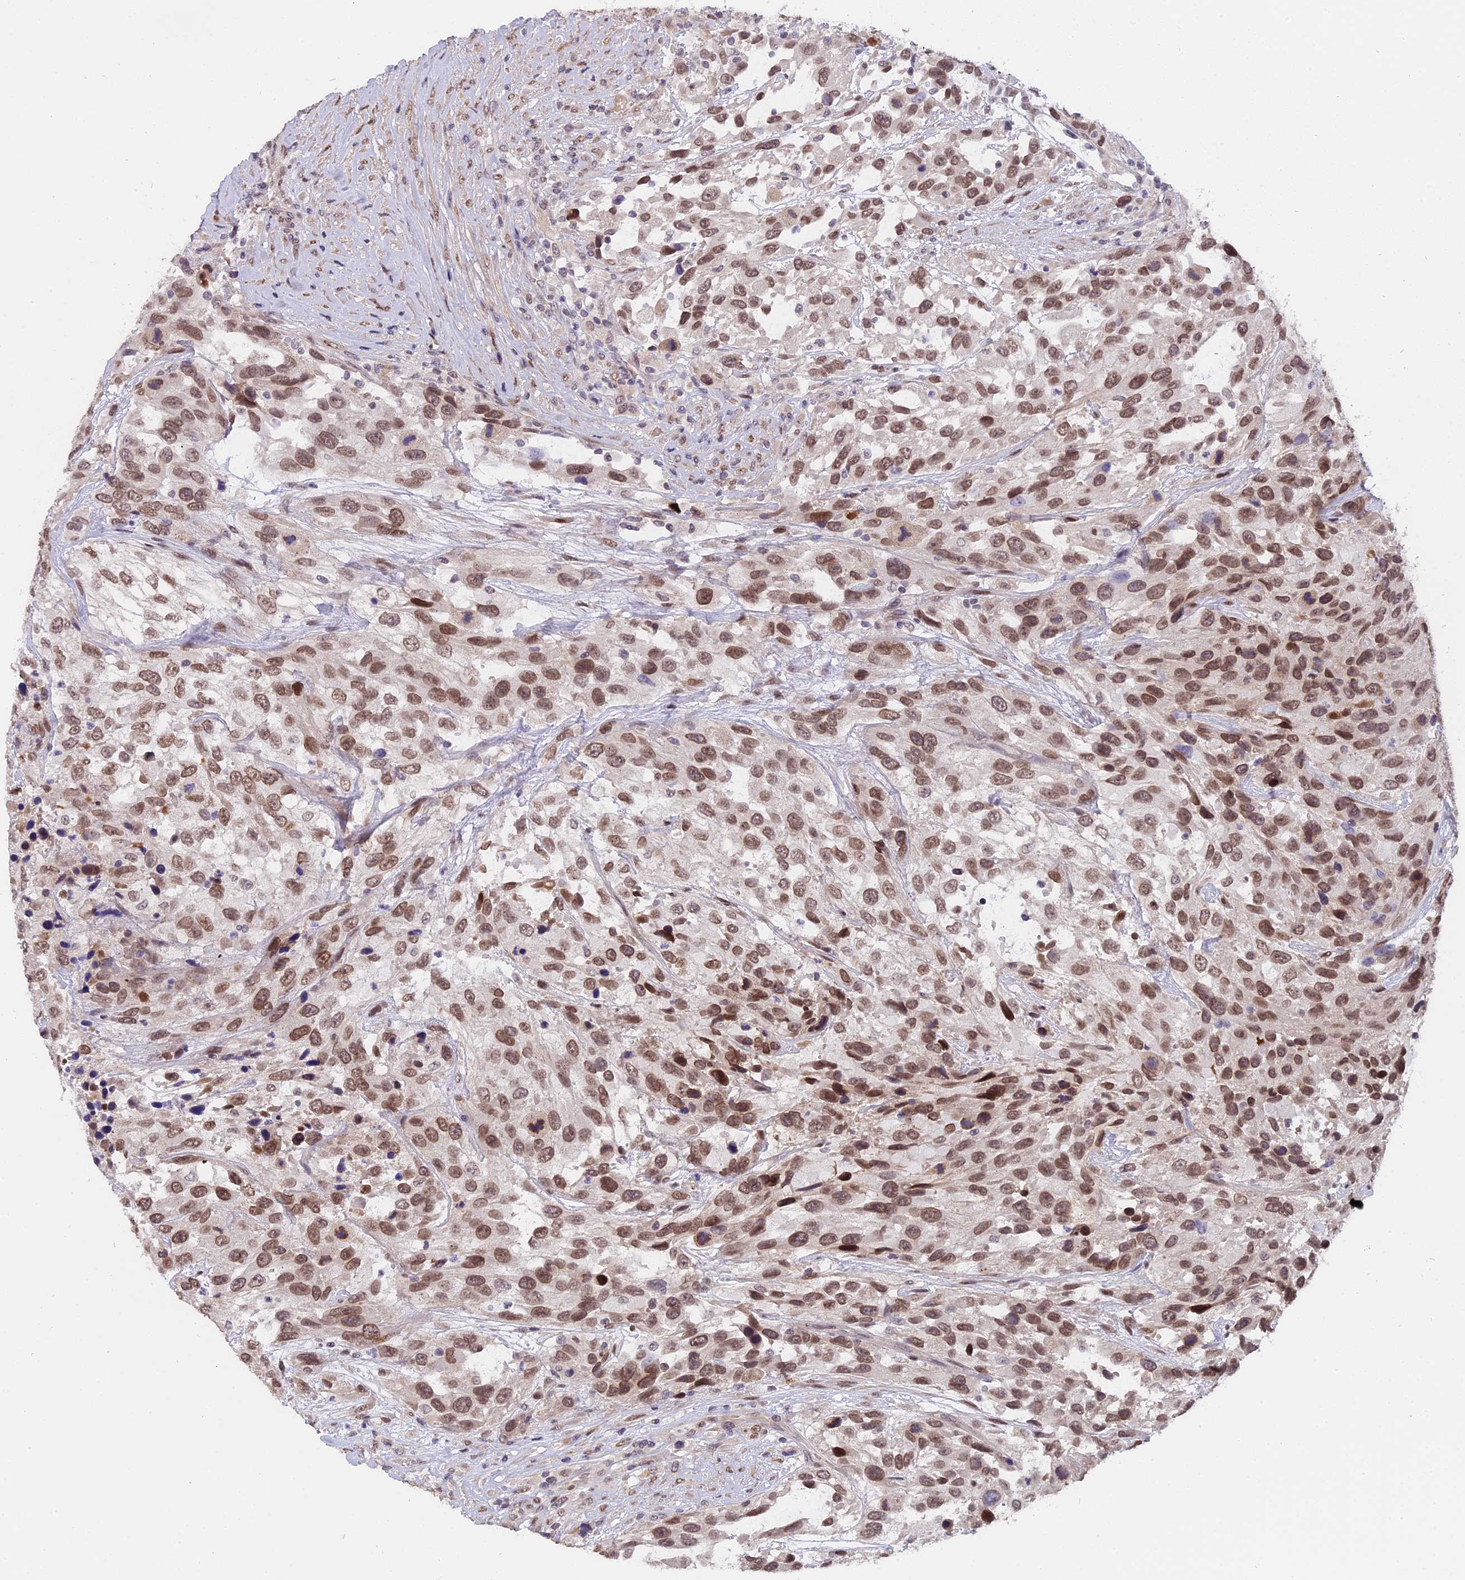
{"staining": {"intensity": "moderate", "quantity": ">75%", "location": "nuclear"}, "tissue": "urothelial cancer", "cell_type": "Tumor cells", "image_type": "cancer", "snomed": [{"axis": "morphology", "description": "Urothelial carcinoma, High grade"}, {"axis": "topography", "description": "Urinary bladder"}], "caption": "A brown stain highlights moderate nuclear staining of a protein in human urothelial cancer tumor cells. (Brightfield microscopy of DAB IHC at high magnification).", "gene": "PYGO1", "patient": {"sex": "female", "age": 70}}